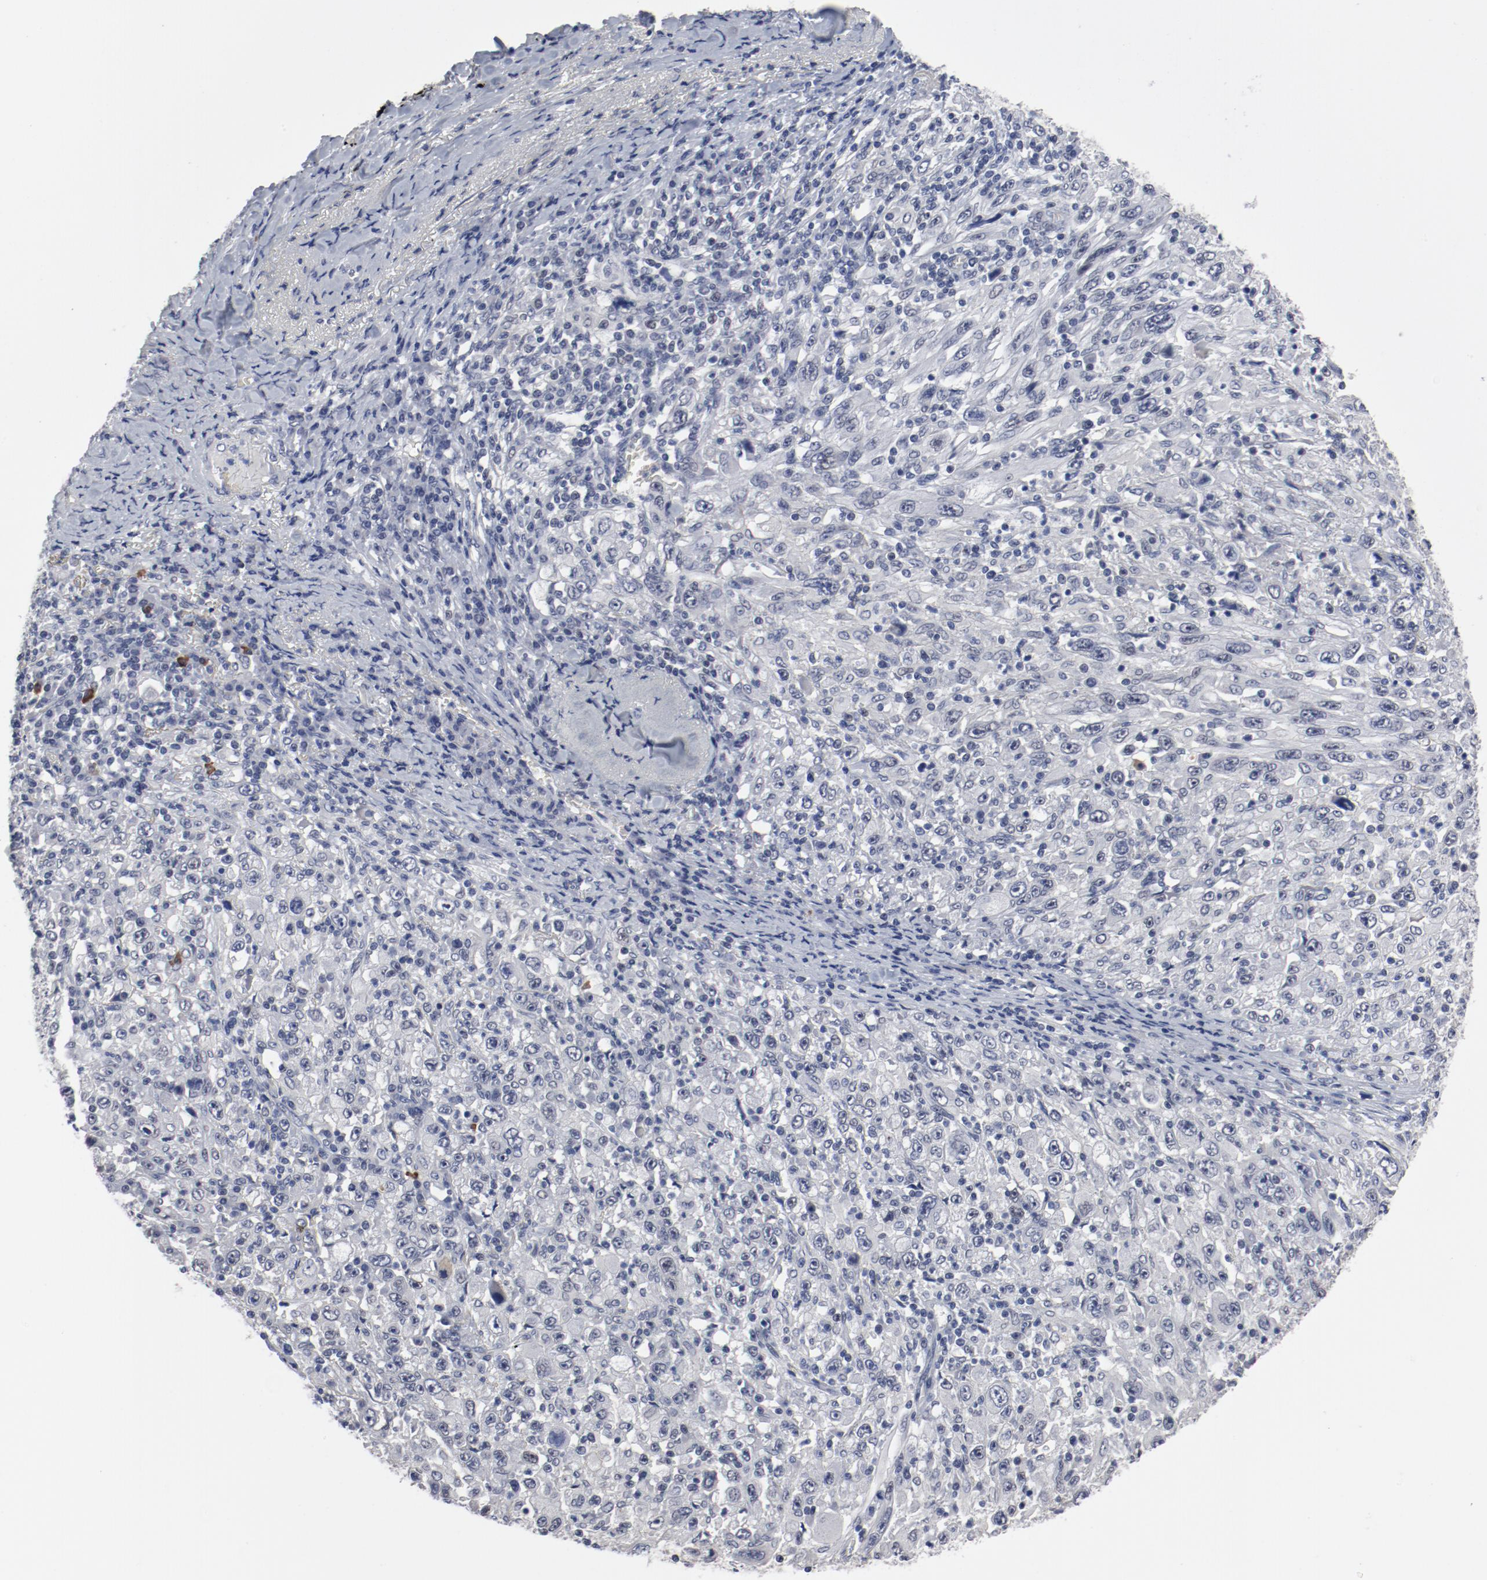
{"staining": {"intensity": "negative", "quantity": "none", "location": "none"}, "tissue": "melanoma", "cell_type": "Tumor cells", "image_type": "cancer", "snomed": [{"axis": "morphology", "description": "Malignant melanoma, Metastatic site"}, {"axis": "topography", "description": "Skin"}], "caption": "High magnification brightfield microscopy of melanoma stained with DAB (brown) and counterstained with hematoxylin (blue): tumor cells show no significant expression.", "gene": "ANKLE2", "patient": {"sex": "female", "age": 56}}